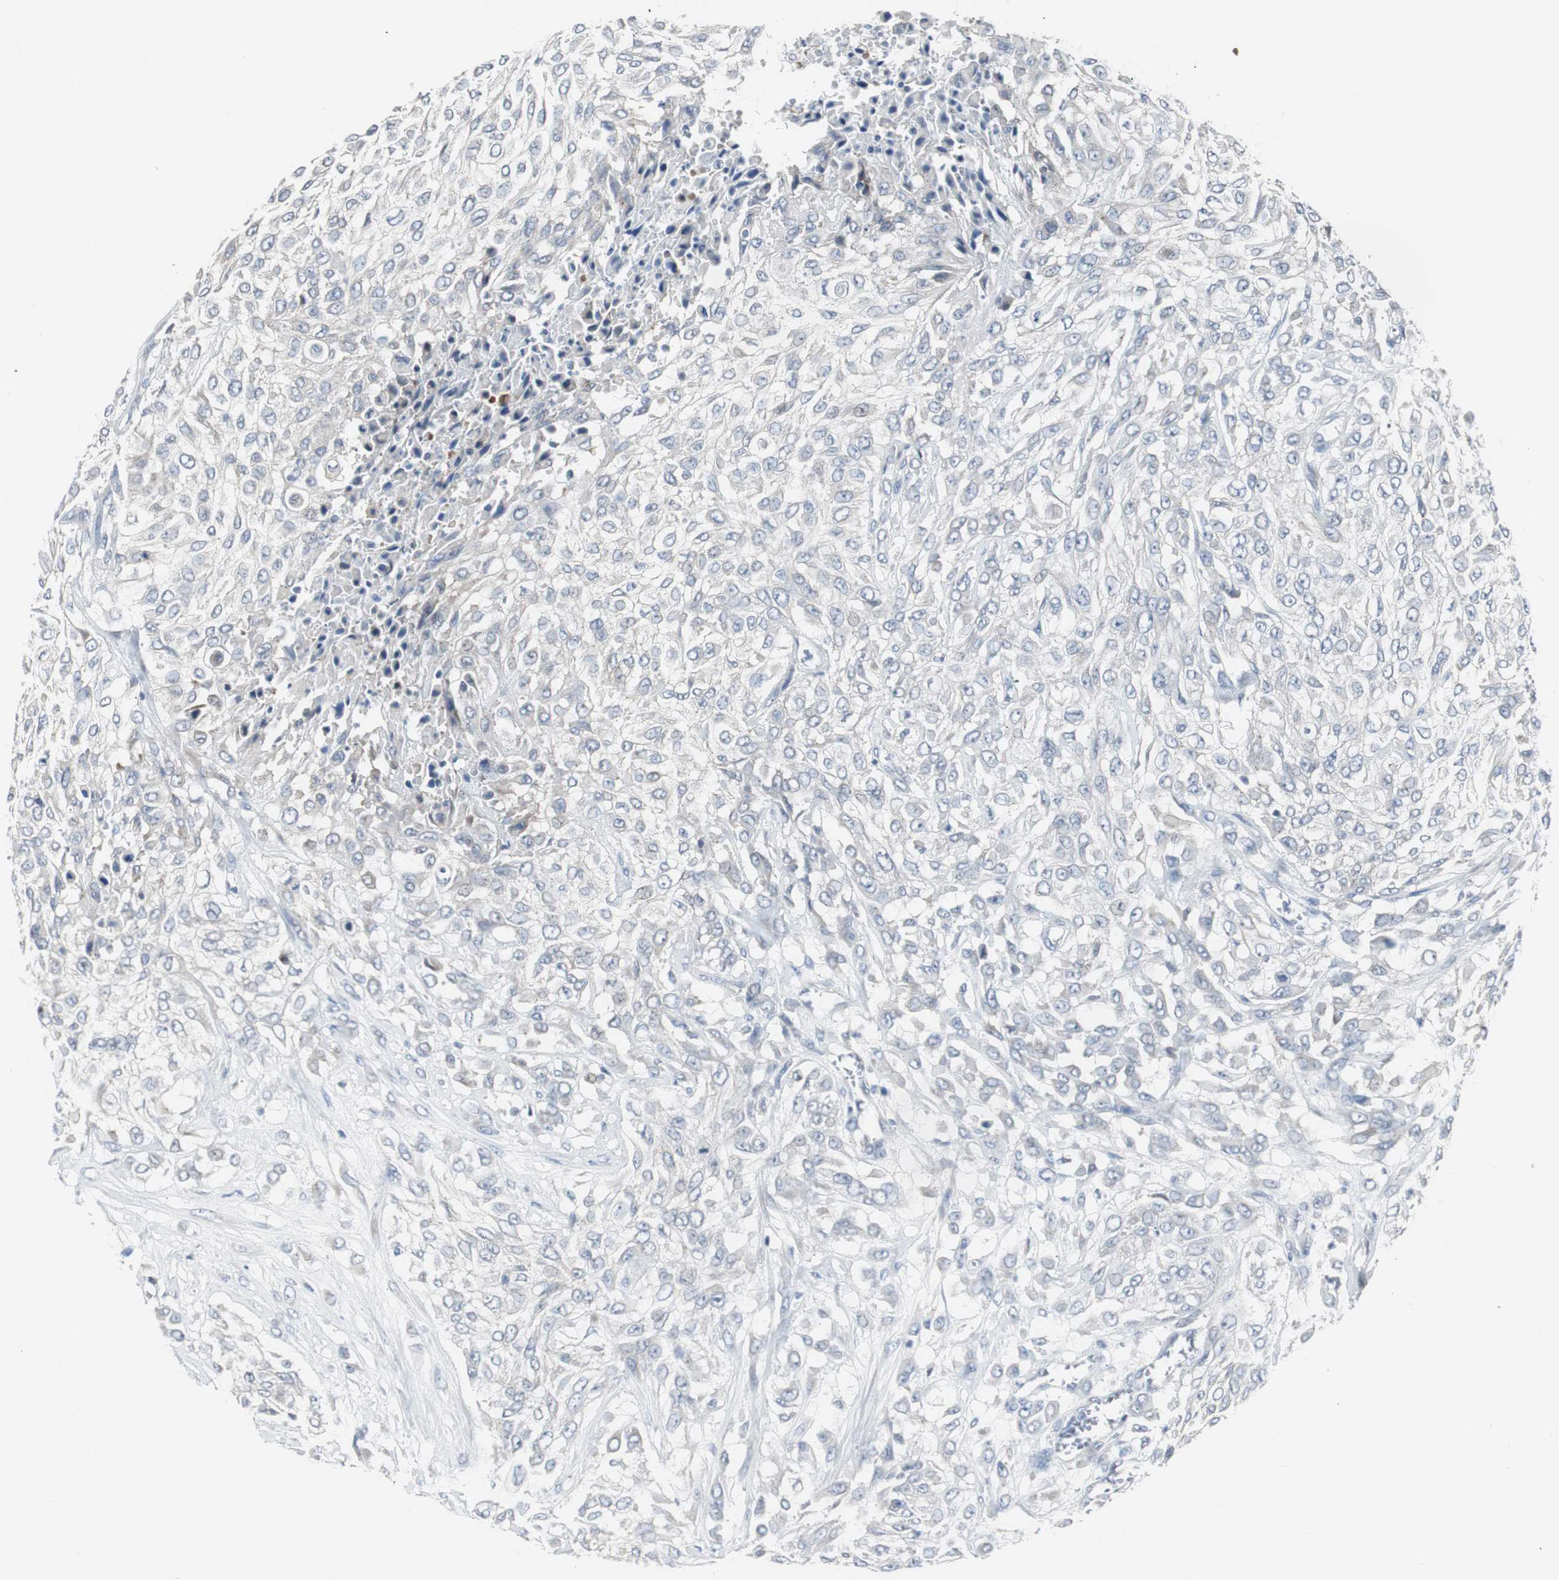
{"staining": {"intensity": "negative", "quantity": "none", "location": "none"}, "tissue": "urothelial cancer", "cell_type": "Tumor cells", "image_type": "cancer", "snomed": [{"axis": "morphology", "description": "Urothelial carcinoma, High grade"}, {"axis": "topography", "description": "Urinary bladder"}], "caption": "IHC of high-grade urothelial carcinoma exhibits no positivity in tumor cells.", "gene": "SOX30", "patient": {"sex": "male", "age": 57}}